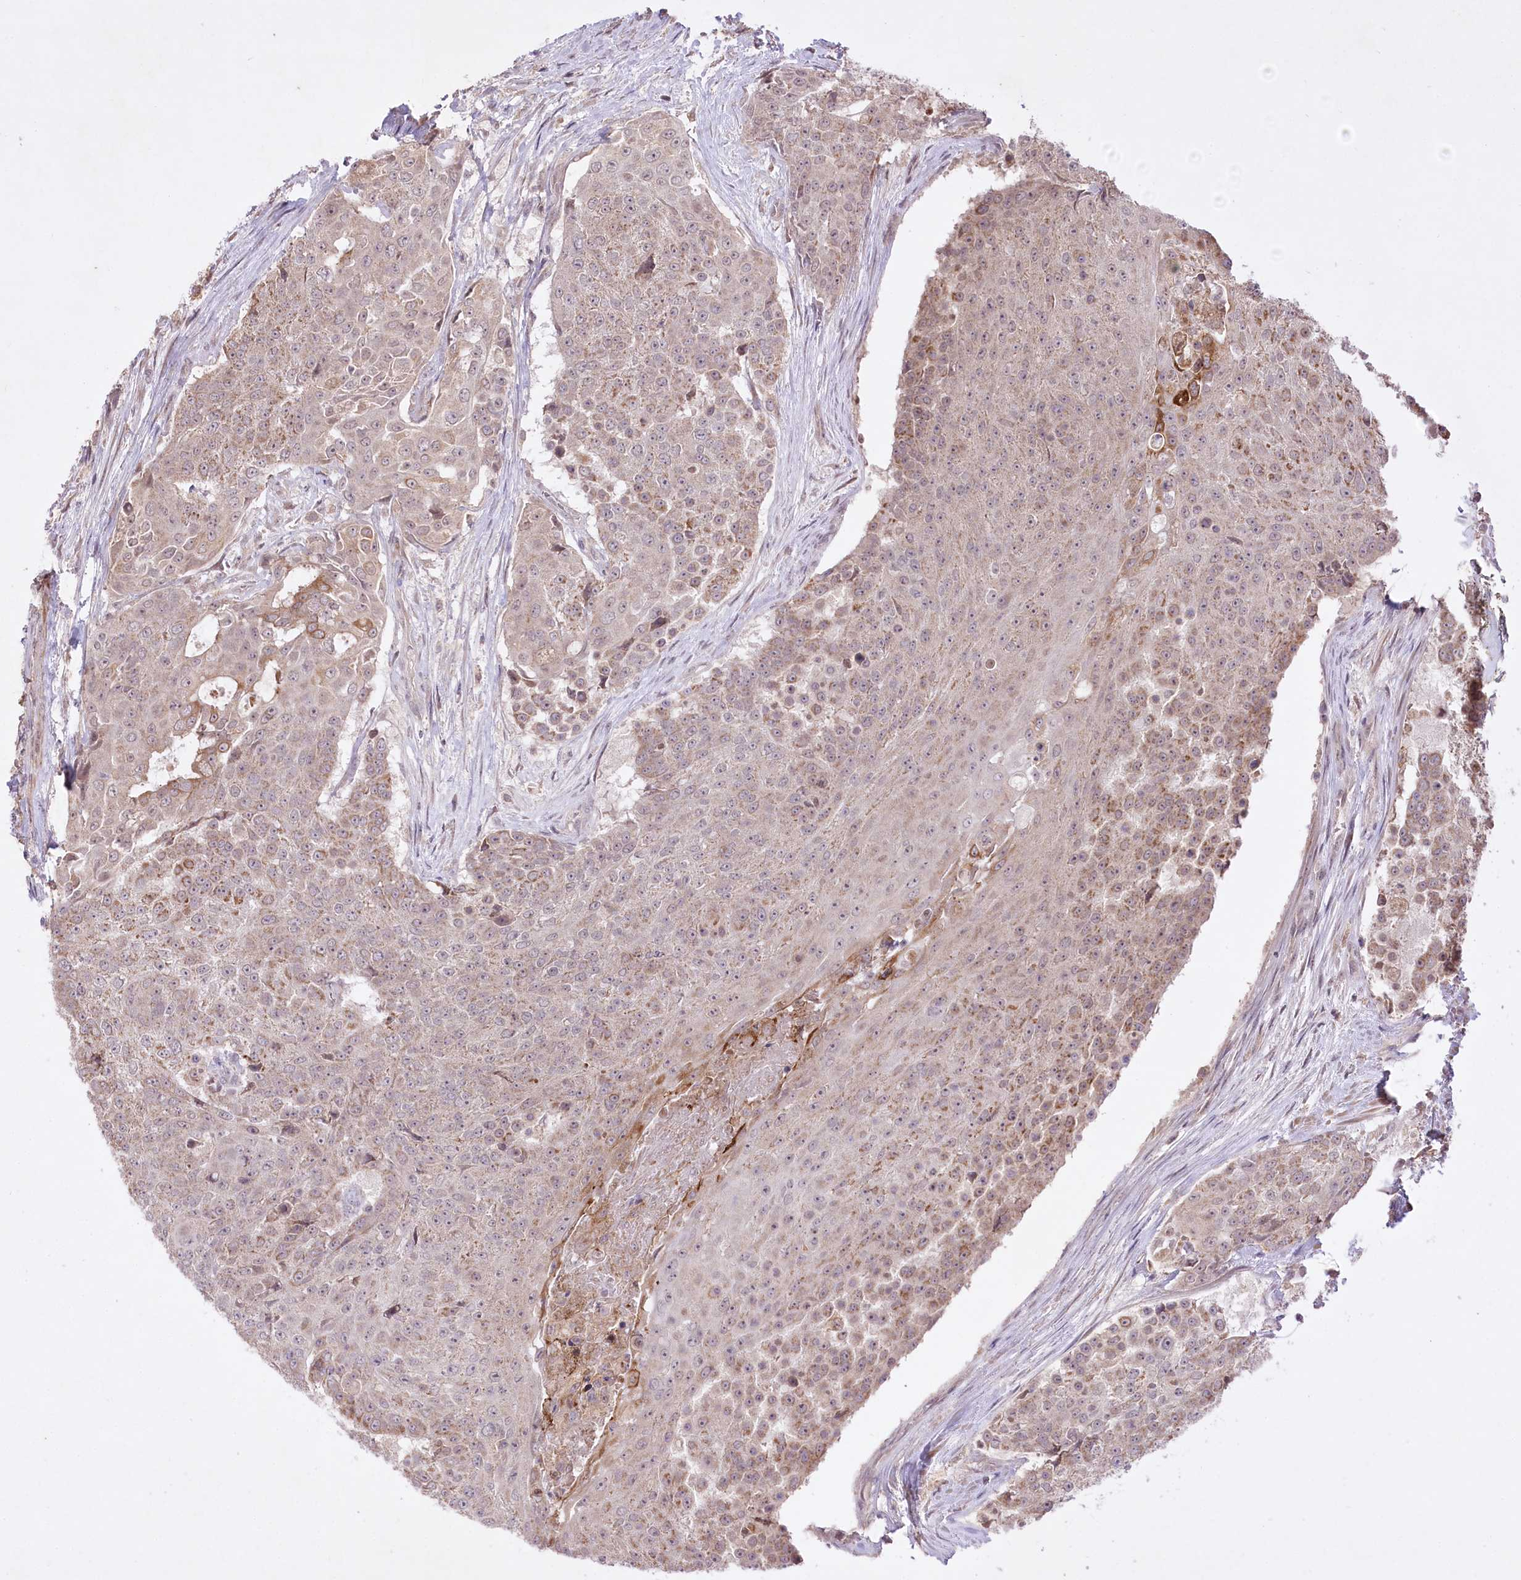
{"staining": {"intensity": "moderate", "quantity": "25%-75%", "location": "cytoplasmic/membranous"}, "tissue": "urothelial cancer", "cell_type": "Tumor cells", "image_type": "cancer", "snomed": [{"axis": "morphology", "description": "Urothelial carcinoma, High grade"}, {"axis": "topography", "description": "Urinary bladder"}], "caption": "High-power microscopy captured an immunohistochemistry image of urothelial cancer, revealing moderate cytoplasmic/membranous staining in approximately 25%-75% of tumor cells. The protein is shown in brown color, while the nuclei are stained blue.", "gene": "HELT", "patient": {"sex": "female", "age": 63}}